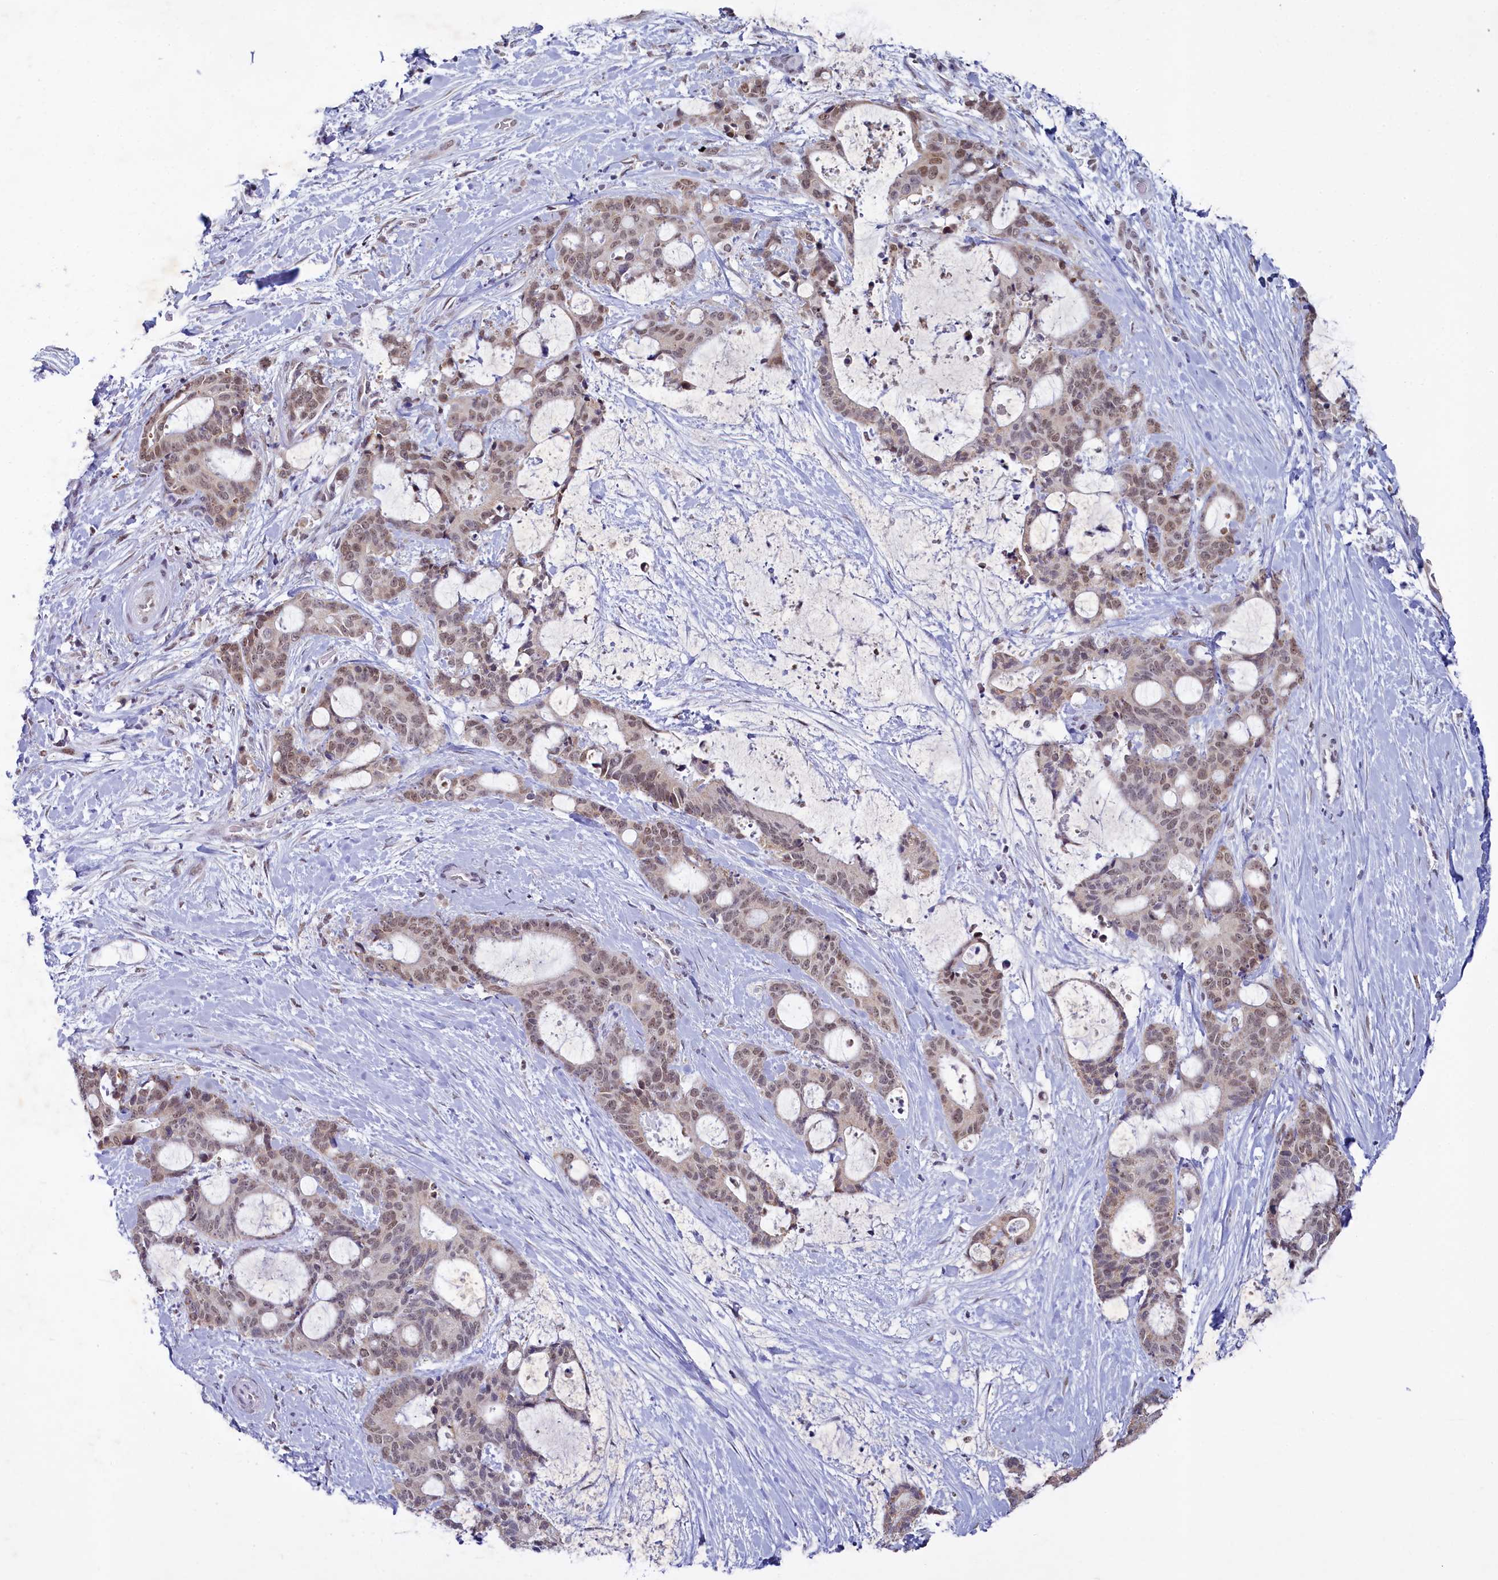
{"staining": {"intensity": "weak", "quantity": "25%-75%", "location": "nuclear"}, "tissue": "liver cancer", "cell_type": "Tumor cells", "image_type": "cancer", "snomed": [{"axis": "morphology", "description": "Normal tissue, NOS"}, {"axis": "morphology", "description": "Cholangiocarcinoma"}, {"axis": "topography", "description": "Liver"}, {"axis": "topography", "description": "Peripheral nerve tissue"}], "caption": "Liver cancer tissue displays weak nuclear staining in approximately 25%-75% of tumor cells", "gene": "PPHLN1", "patient": {"sex": "female", "age": 73}}